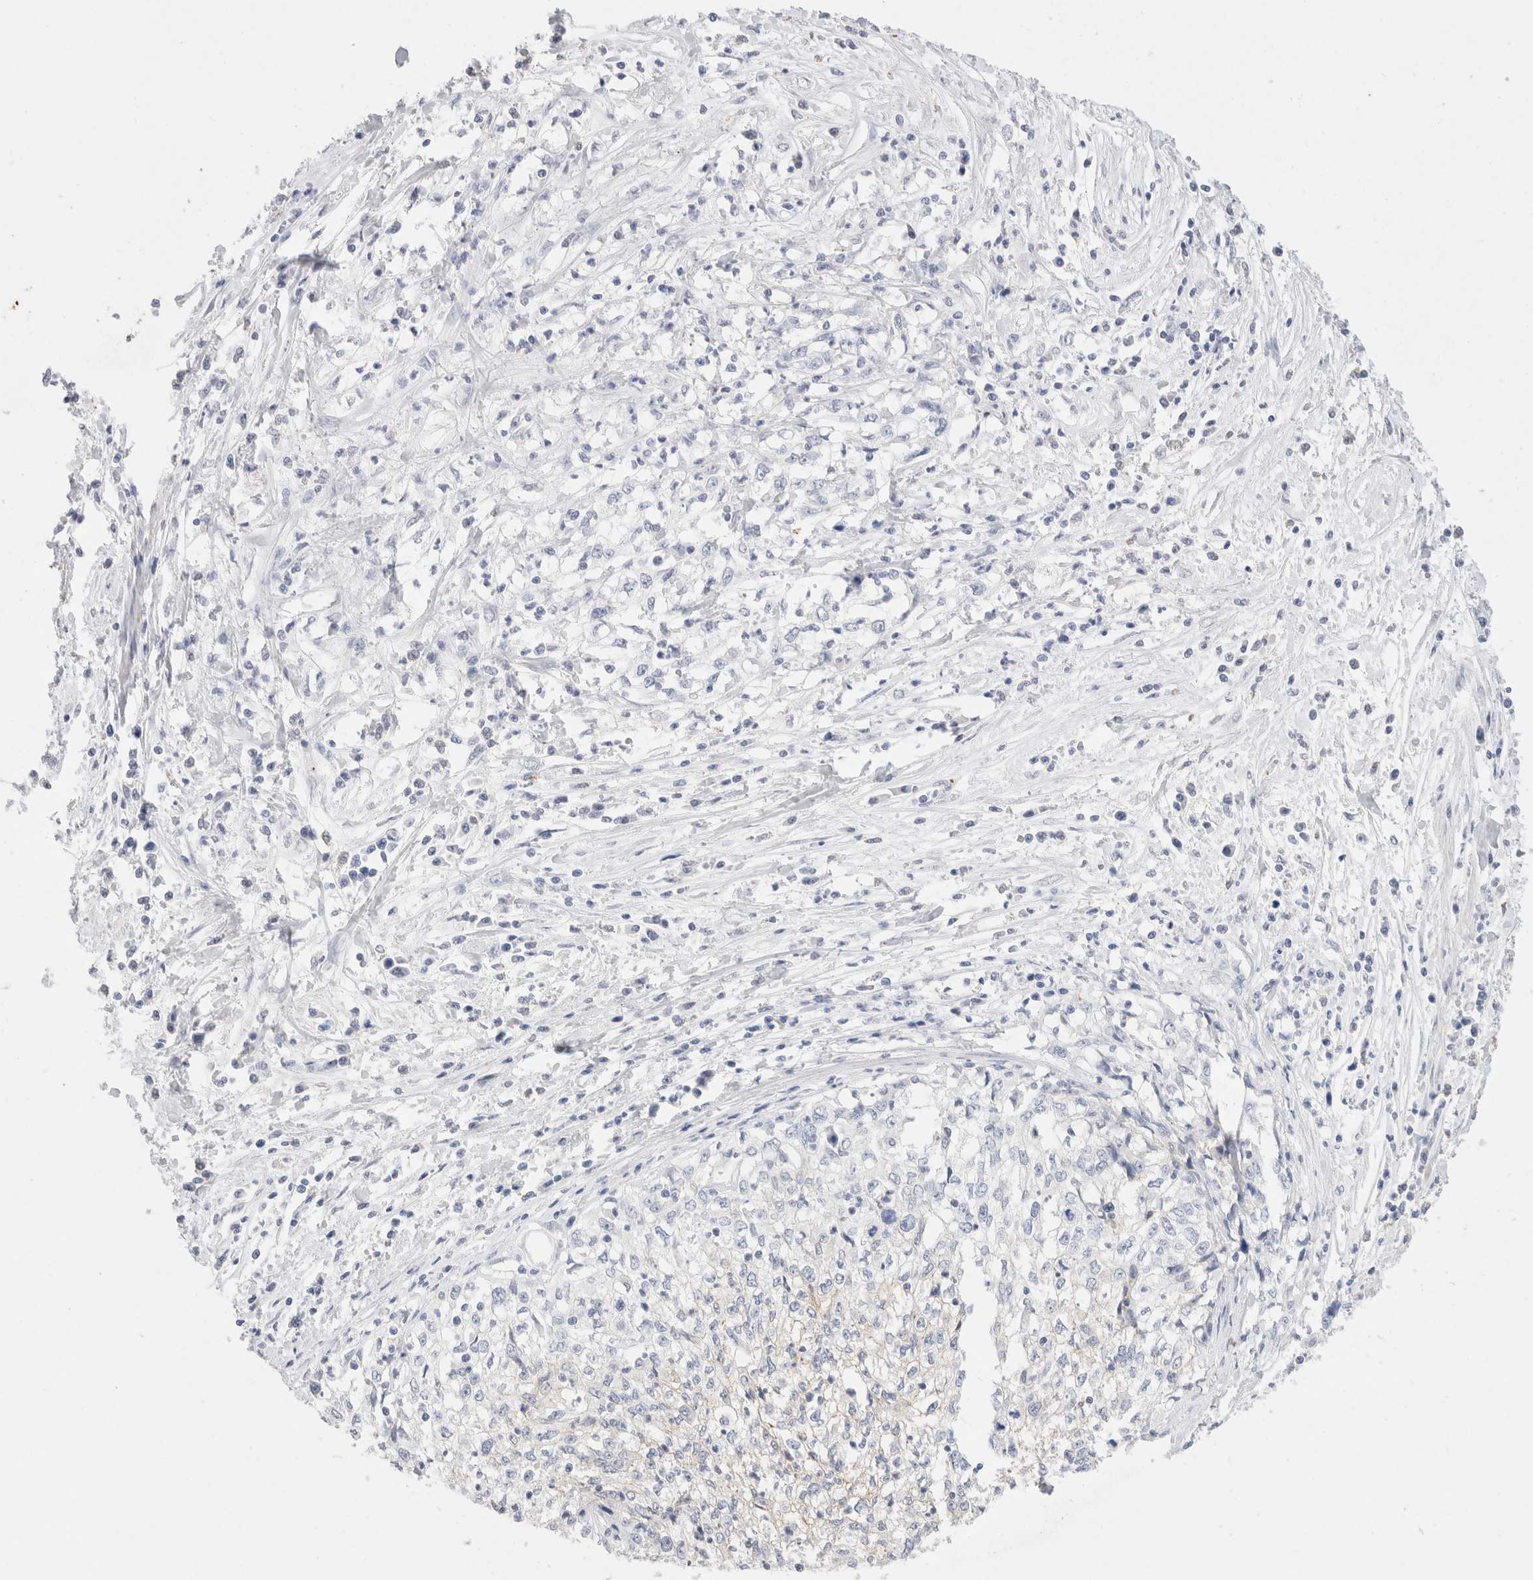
{"staining": {"intensity": "negative", "quantity": "none", "location": "none"}, "tissue": "cervical cancer", "cell_type": "Tumor cells", "image_type": "cancer", "snomed": [{"axis": "morphology", "description": "Squamous cell carcinoma, NOS"}, {"axis": "topography", "description": "Cervix"}], "caption": "A histopathology image of human cervical squamous cell carcinoma is negative for staining in tumor cells. (DAB (3,3'-diaminobenzidine) IHC with hematoxylin counter stain).", "gene": "EPCAM", "patient": {"sex": "female", "age": 57}}